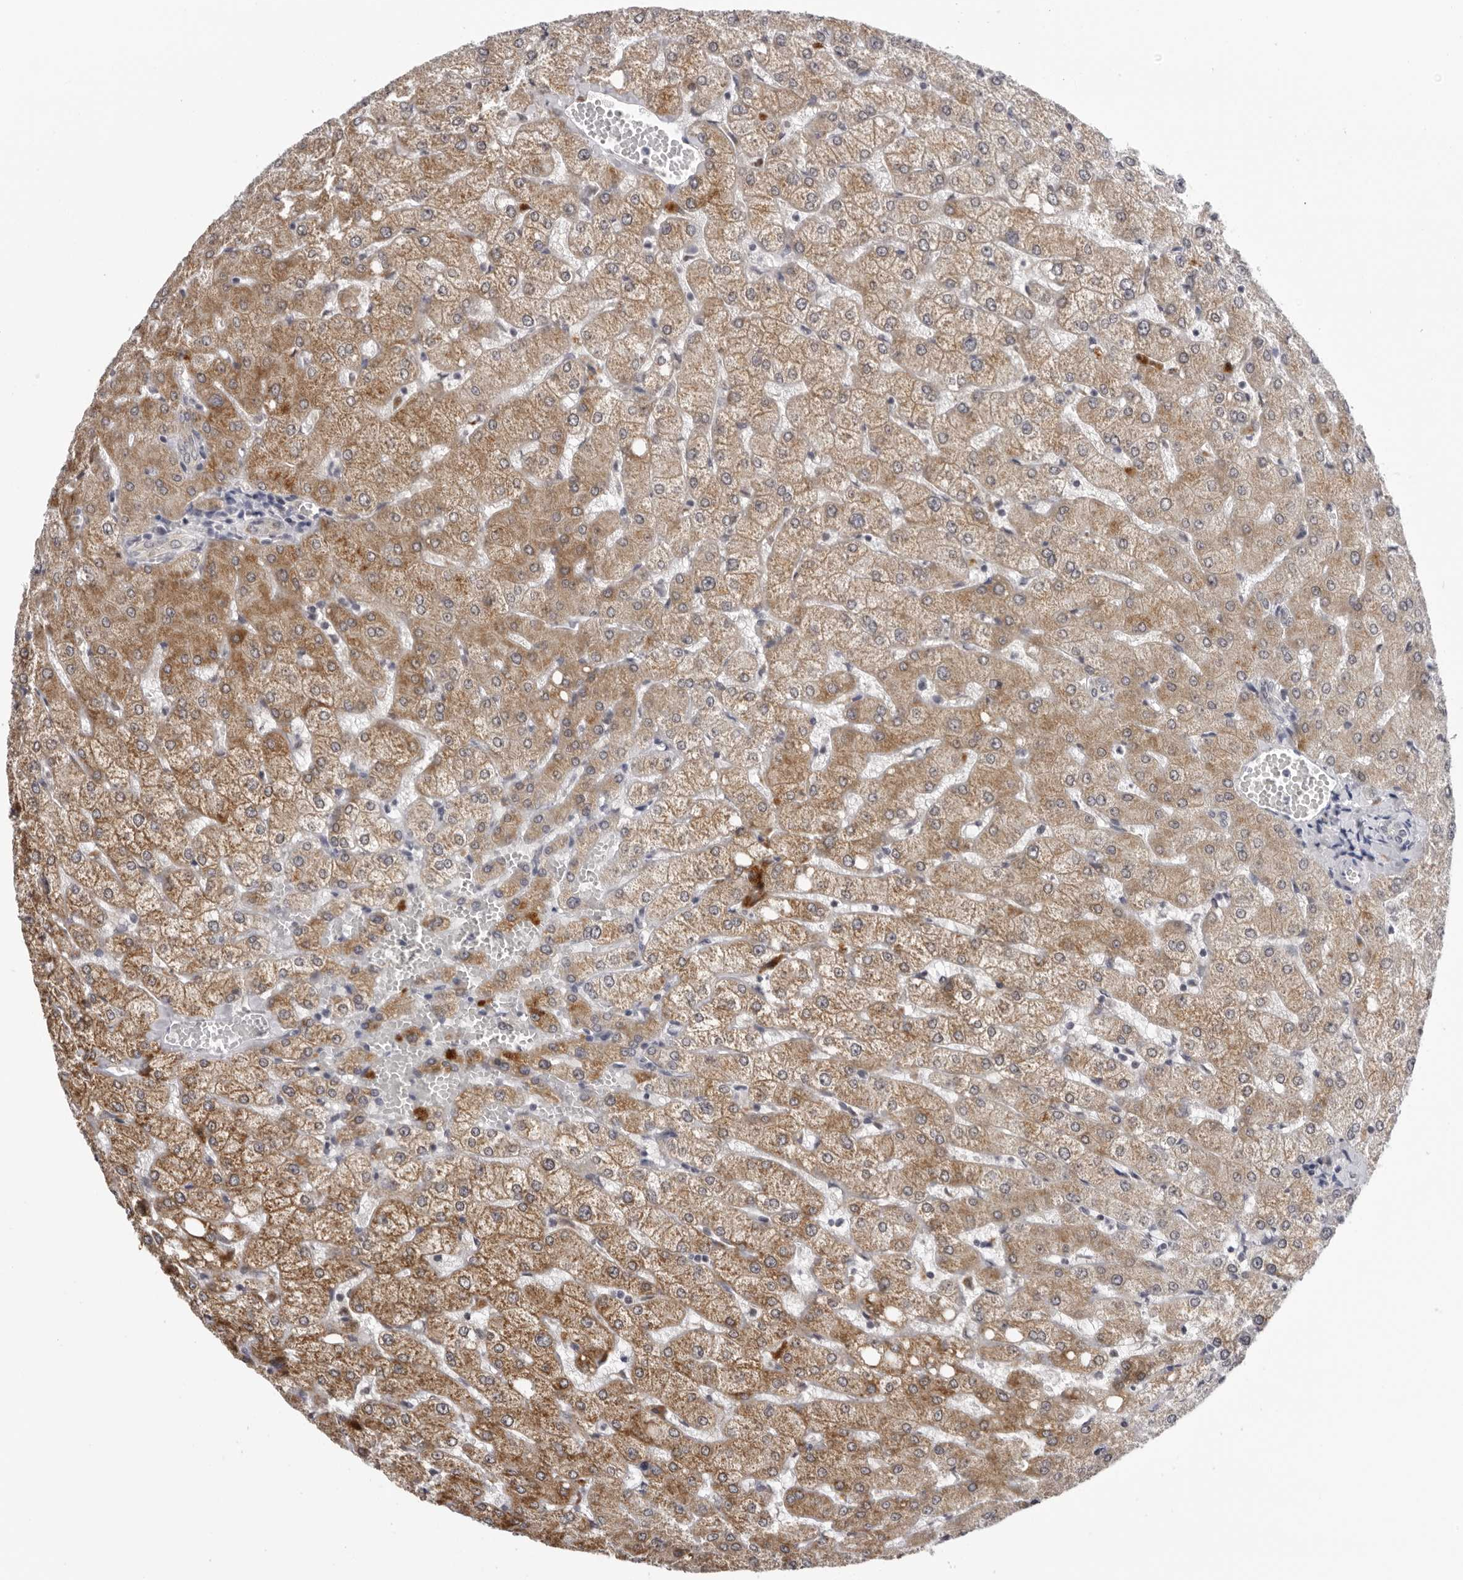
{"staining": {"intensity": "negative", "quantity": "none", "location": "none"}, "tissue": "liver", "cell_type": "Cholangiocytes", "image_type": "normal", "snomed": [{"axis": "morphology", "description": "Normal tissue, NOS"}, {"axis": "topography", "description": "Liver"}], "caption": "A micrograph of liver stained for a protein shows no brown staining in cholangiocytes. (Brightfield microscopy of DAB immunohistochemistry (IHC) at high magnification).", "gene": "CPT2", "patient": {"sex": "female", "age": 54}}